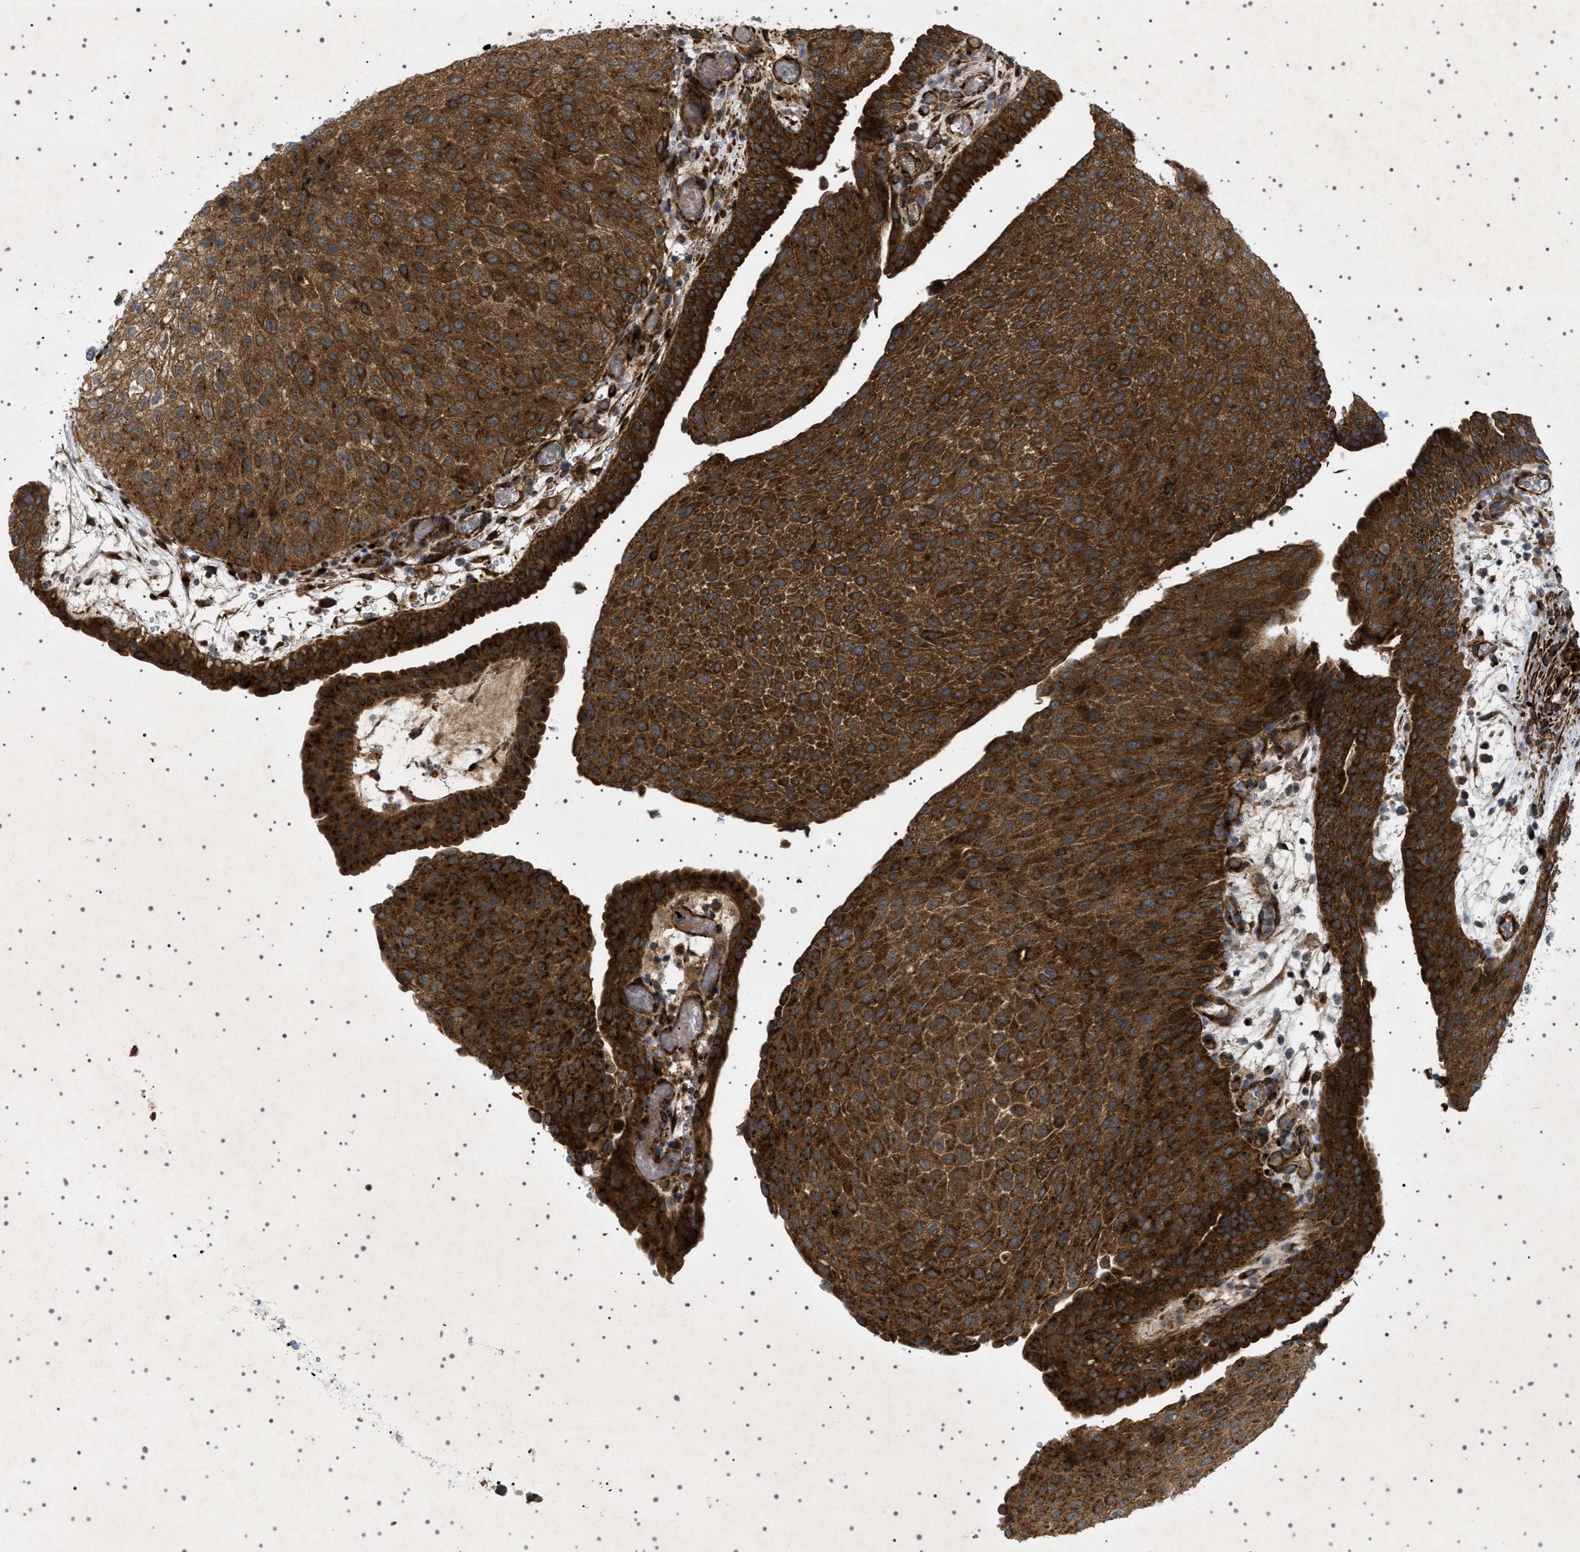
{"staining": {"intensity": "strong", "quantity": ">75%", "location": "cytoplasmic/membranous"}, "tissue": "urothelial cancer", "cell_type": "Tumor cells", "image_type": "cancer", "snomed": [{"axis": "morphology", "description": "Urothelial carcinoma, Low grade"}, {"axis": "morphology", "description": "Urothelial carcinoma, High grade"}, {"axis": "topography", "description": "Urinary bladder"}], "caption": "Urothelial cancer stained with a brown dye shows strong cytoplasmic/membranous positive staining in about >75% of tumor cells.", "gene": "CCDC186", "patient": {"sex": "male", "age": 35}}